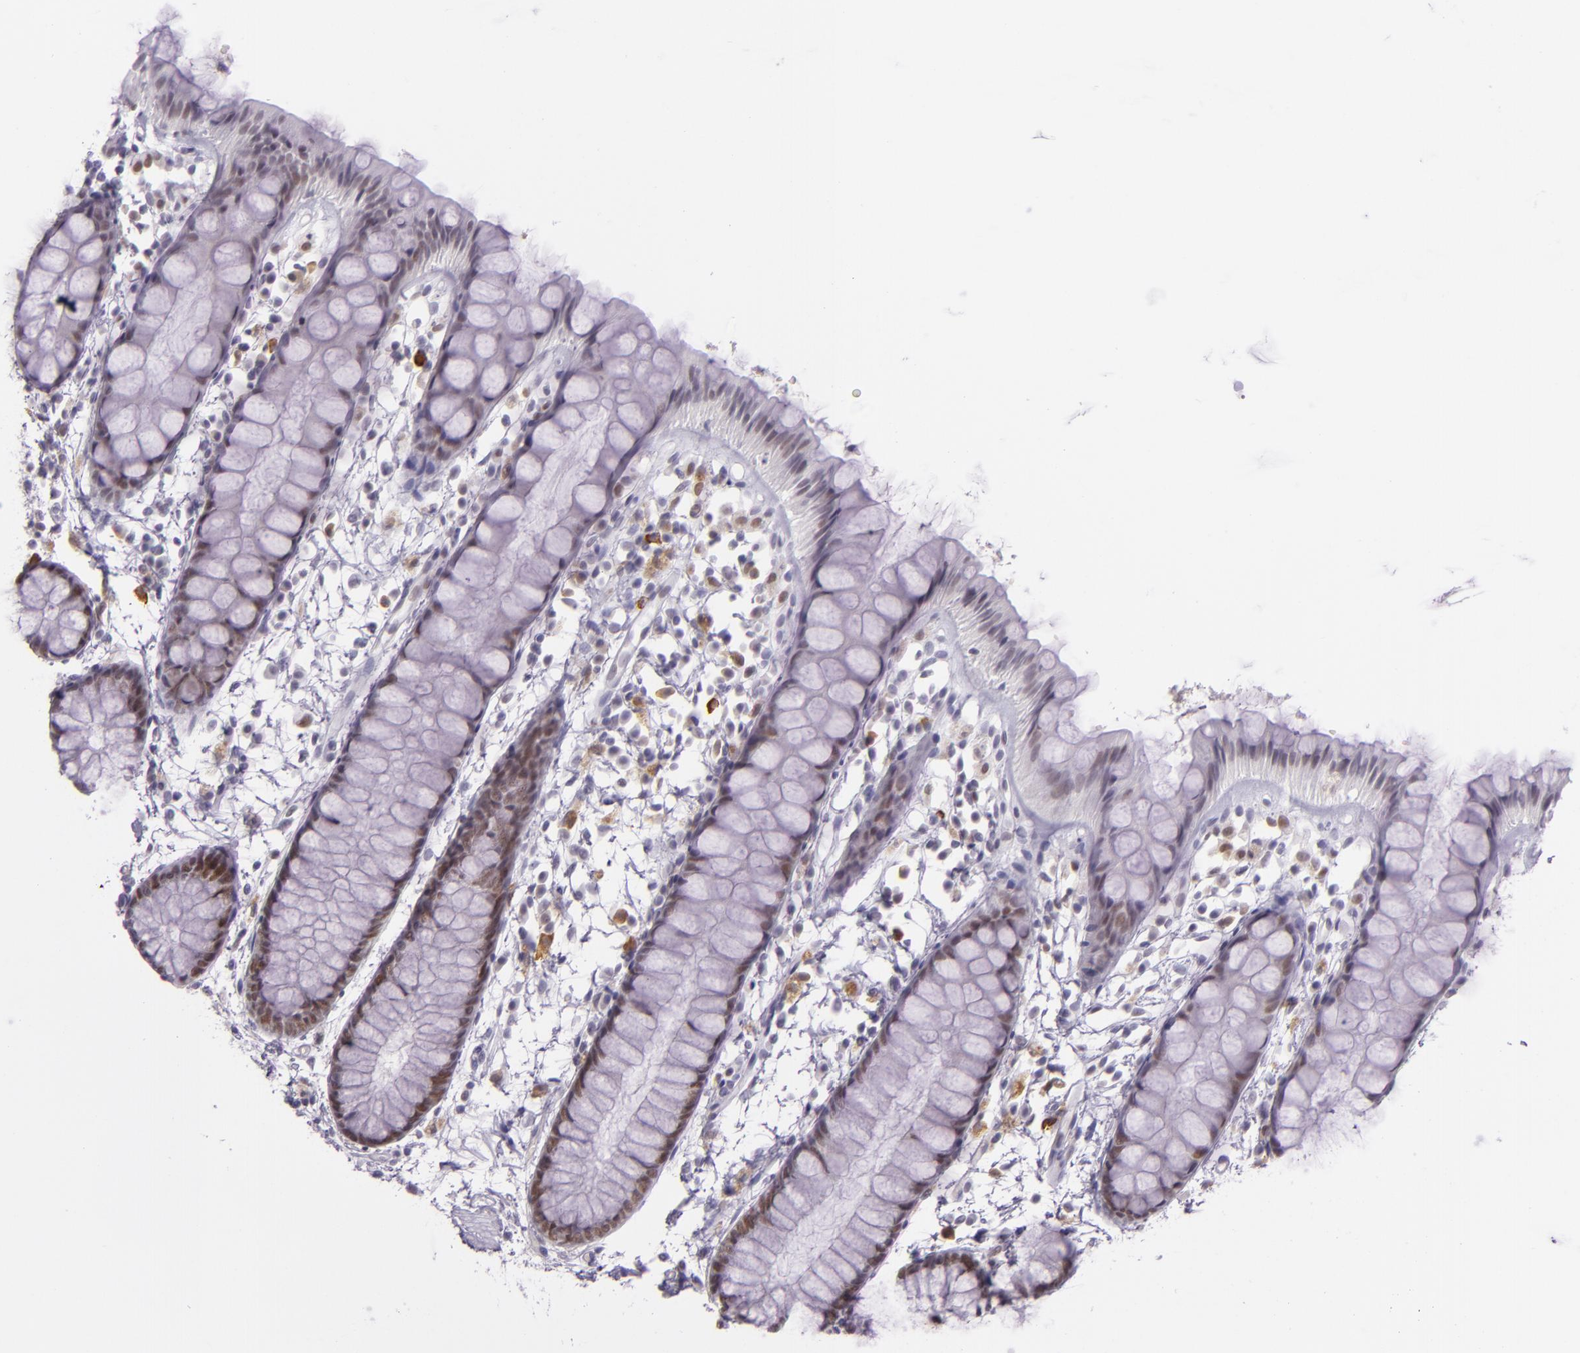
{"staining": {"intensity": "moderate", "quantity": "<25%", "location": "nuclear"}, "tissue": "rectum", "cell_type": "Glandular cells", "image_type": "normal", "snomed": [{"axis": "morphology", "description": "Normal tissue, NOS"}, {"axis": "topography", "description": "Rectum"}], "caption": "This photomicrograph demonstrates IHC staining of unremarkable human rectum, with low moderate nuclear expression in about <25% of glandular cells.", "gene": "CHEK2", "patient": {"sex": "female", "age": 66}}